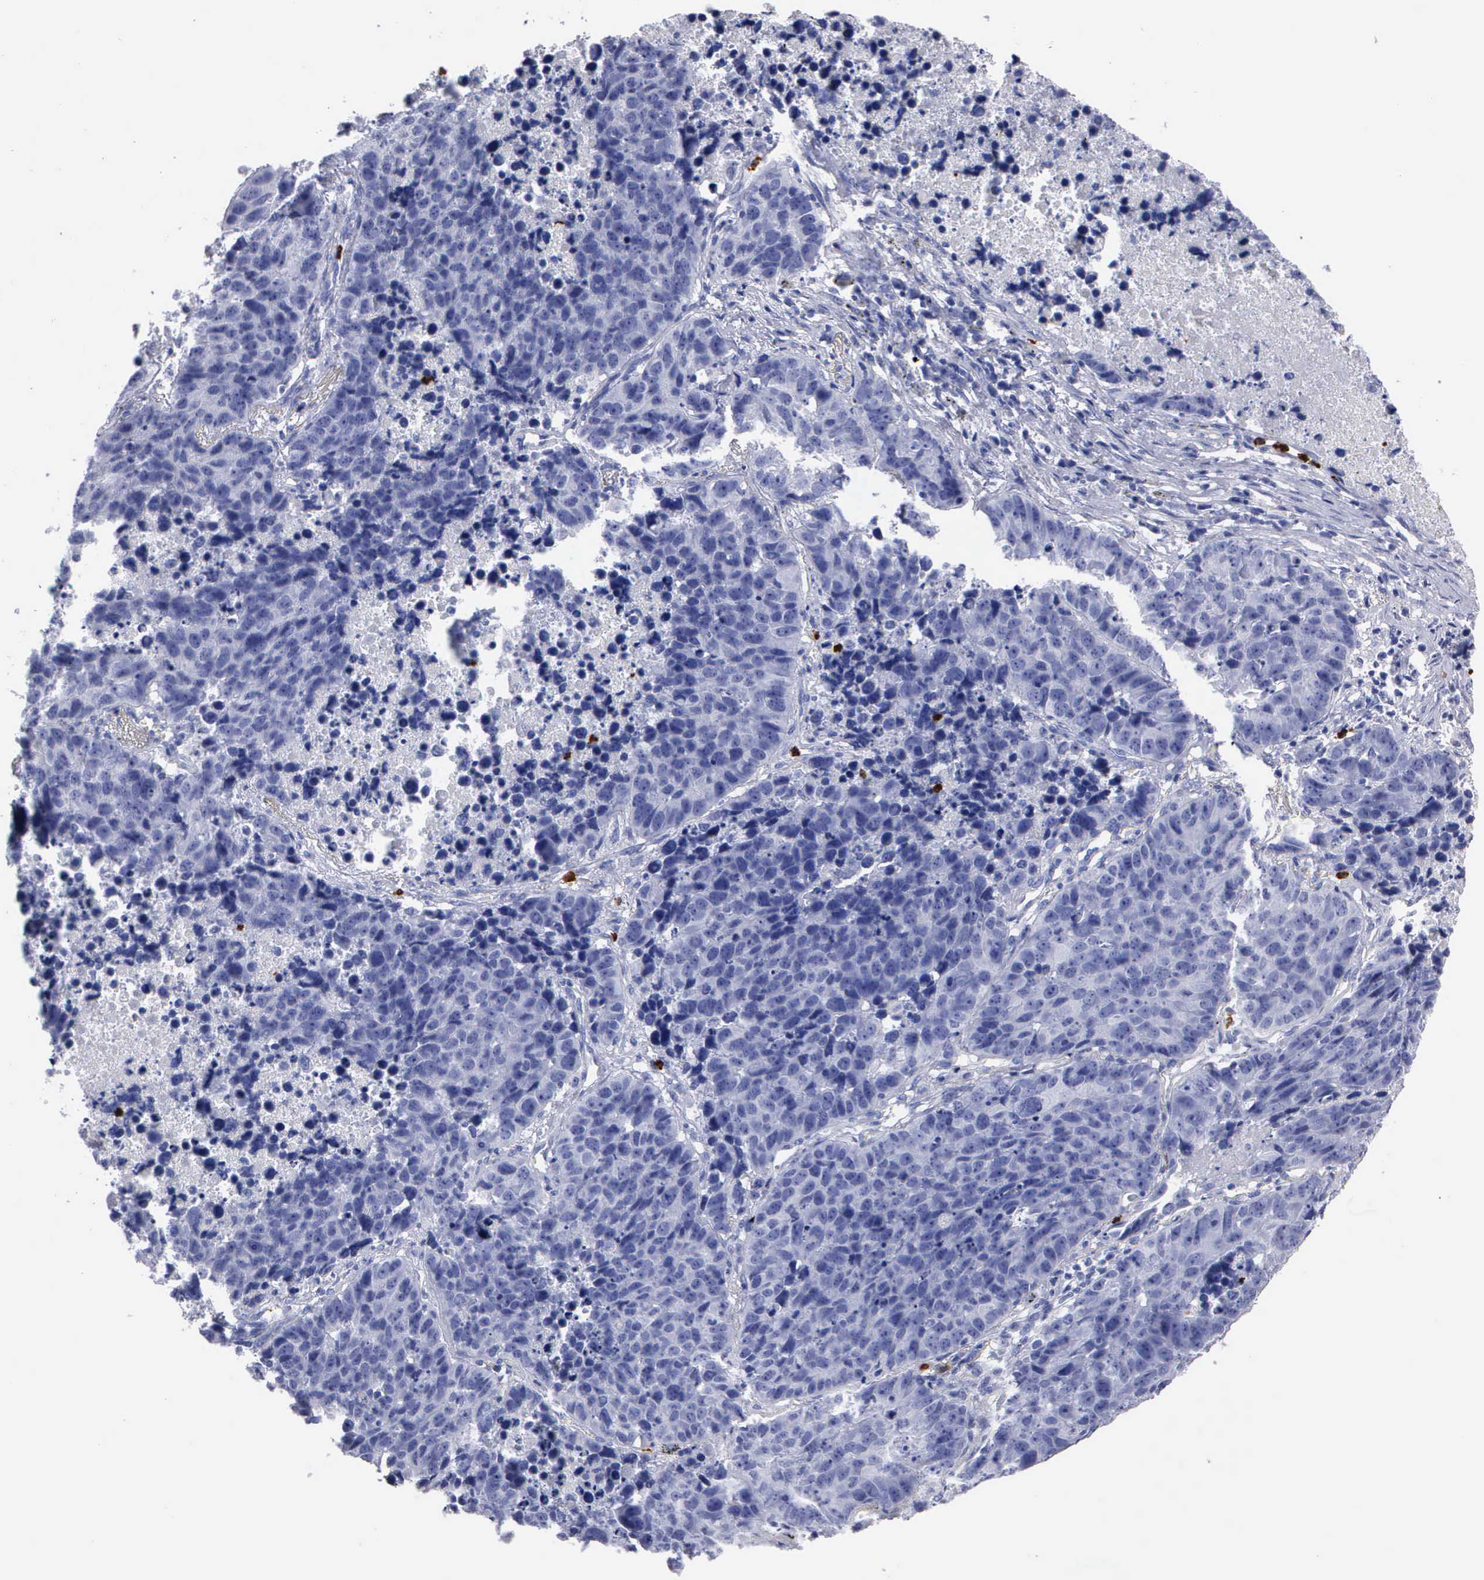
{"staining": {"intensity": "negative", "quantity": "none", "location": "none"}, "tissue": "lung cancer", "cell_type": "Tumor cells", "image_type": "cancer", "snomed": [{"axis": "morphology", "description": "Carcinoid, malignant, NOS"}, {"axis": "topography", "description": "Lung"}], "caption": "Human lung cancer stained for a protein using immunohistochemistry (IHC) exhibits no positivity in tumor cells.", "gene": "CTSG", "patient": {"sex": "male", "age": 60}}